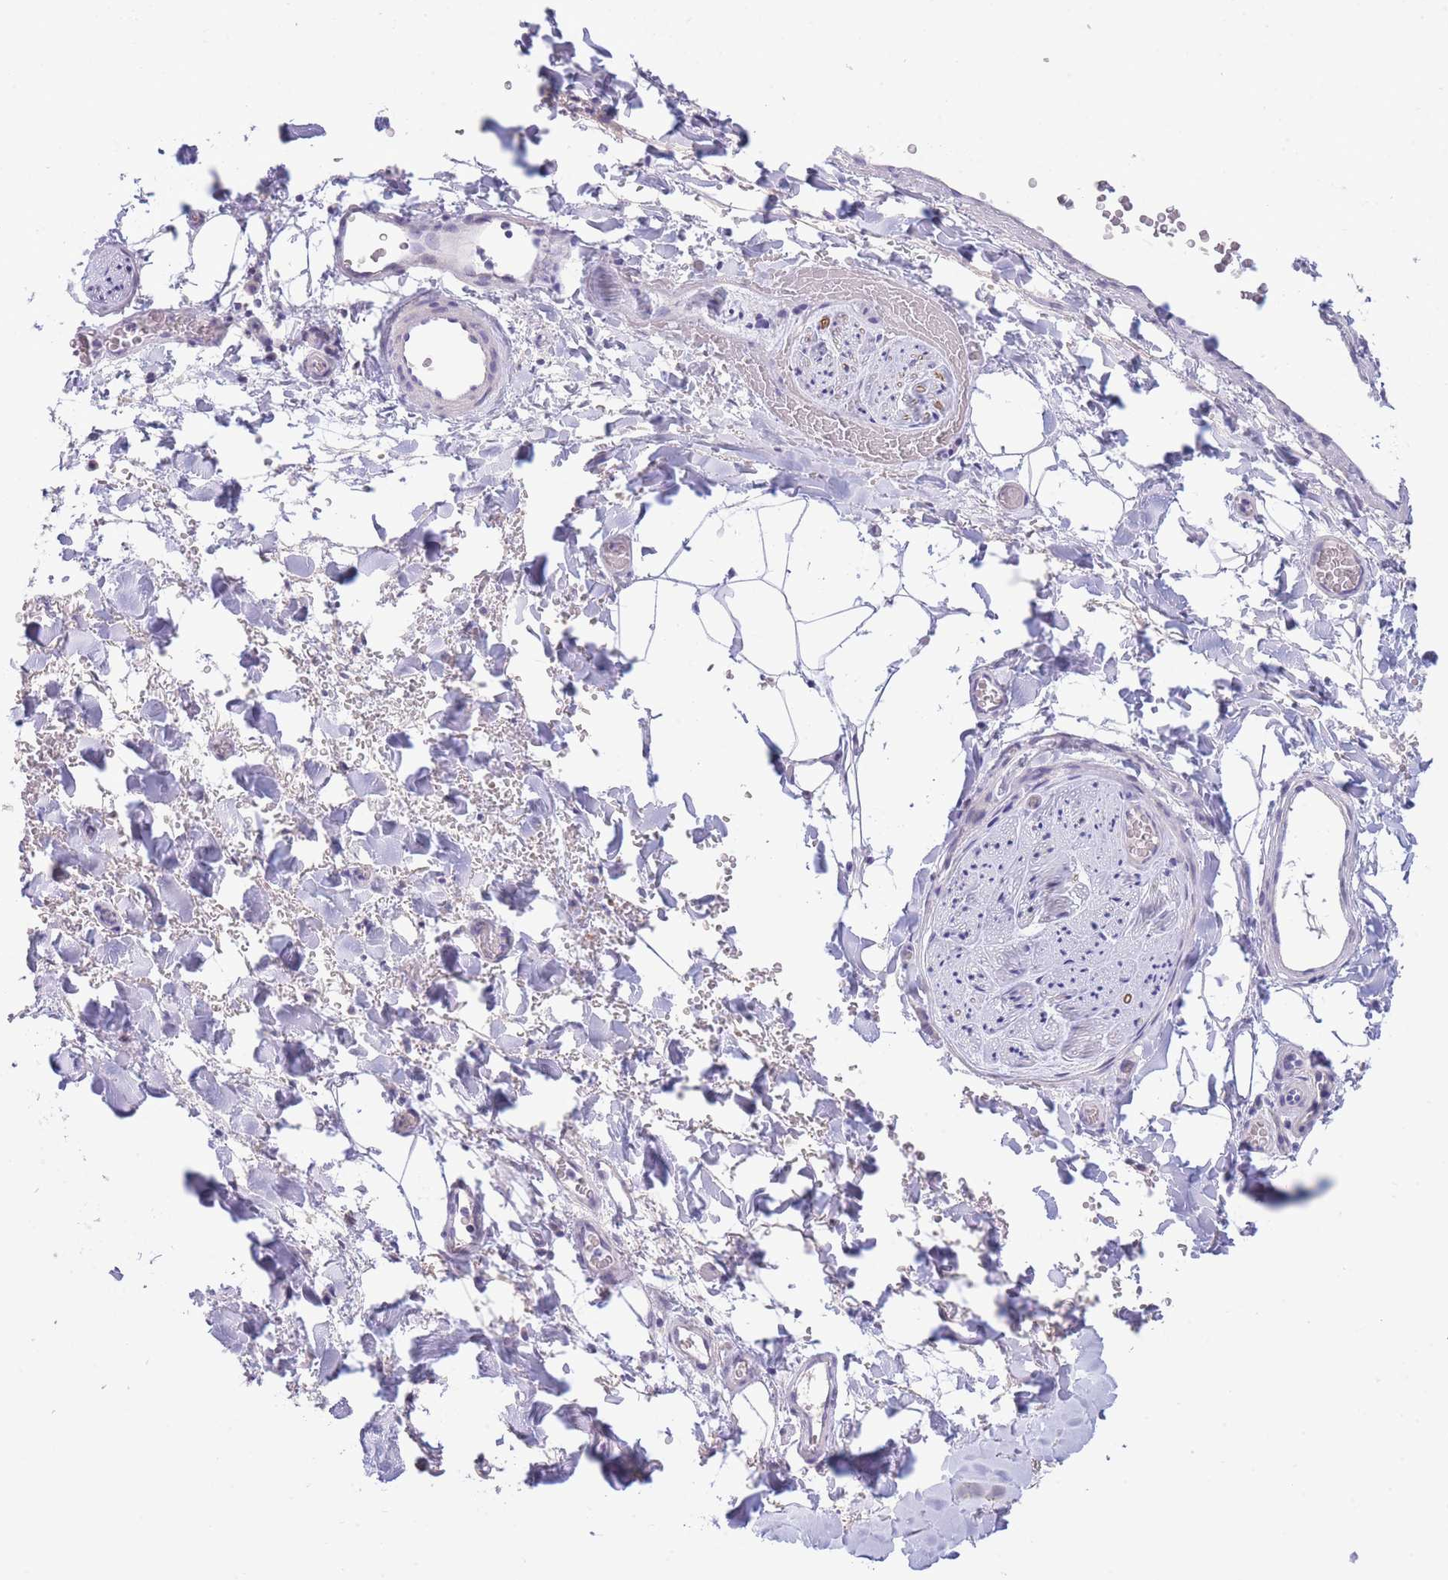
{"staining": {"intensity": "negative", "quantity": "none", "location": "none"}, "tissue": "adipose tissue", "cell_type": "Adipocytes", "image_type": "normal", "snomed": [{"axis": "morphology", "description": "Normal tissue, NOS"}, {"axis": "morphology", "description": "Carcinoma, NOS"}, {"axis": "topography", "description": "Pancreas"}, {"axis": "topography", "description": "Peripheral nerve tissue"}], "caption": "DAB (3,3'-diaminobenzidine) immunohistochemical staining of unremarkable human adipose tissue shows no significant positivity in adipocytes.", "gene": "FBXO46", "patient": {"sex": "female", "age": 29}}